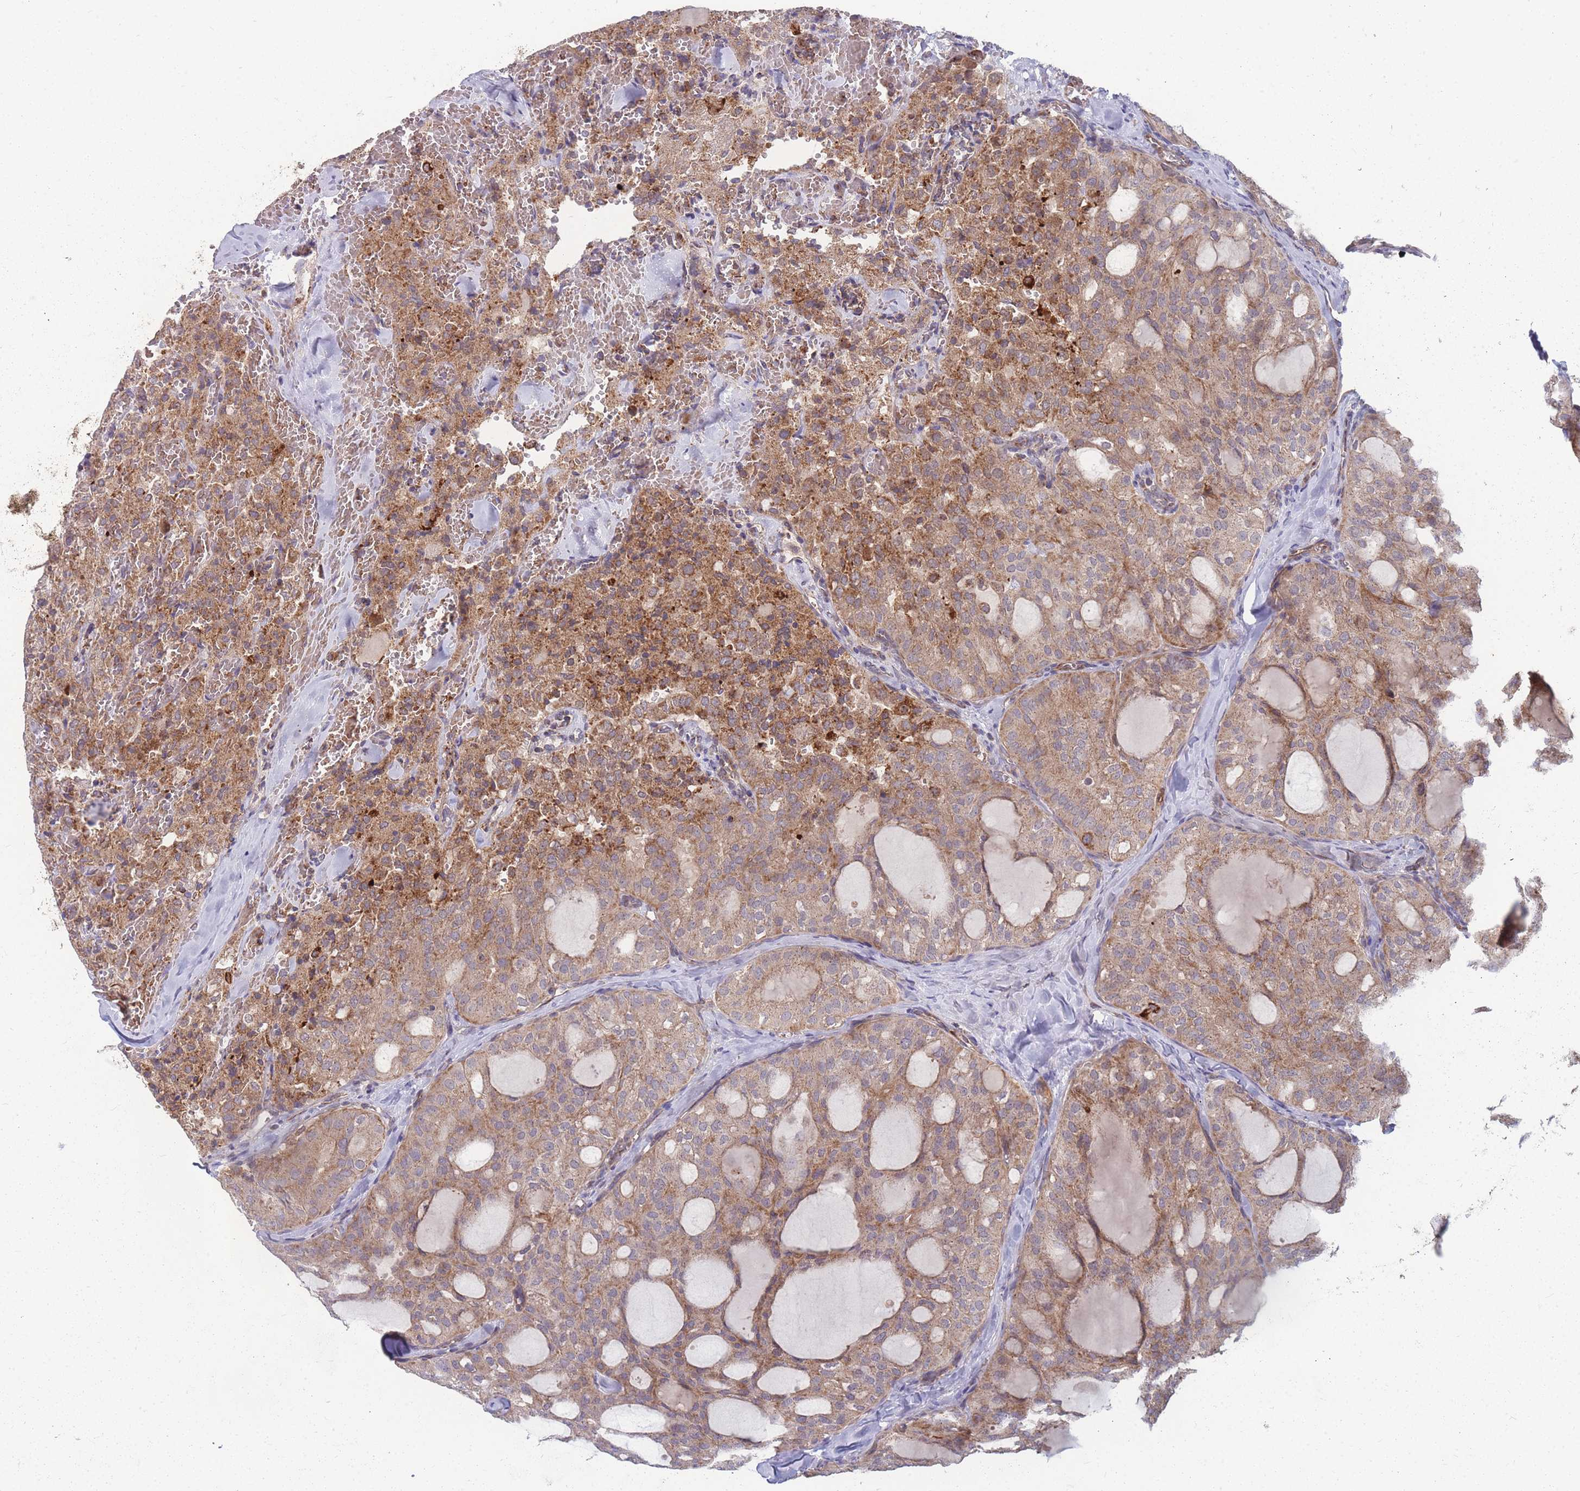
{"staining": {"intensity": "moderate", "quantity": ">75%", "location": "cytoplasmic/membranous"}, "tissue": "thyroid cancer", "cell_type": "Tumor cells", "image_type": "cancer", "snomed": [{"axis": "morphology", "description": "Follicular adenoma carcinoma, NOS"}, {"axis": "topography", "description": "Thyroid gland"}], "caption": "Human follicular adenoma carcinoma (thyroid) stained with a protein marker shows moderate staining in tumor cells.", "gene": "SLC35B4", "patient": {"sex": "male", "age": 75}}